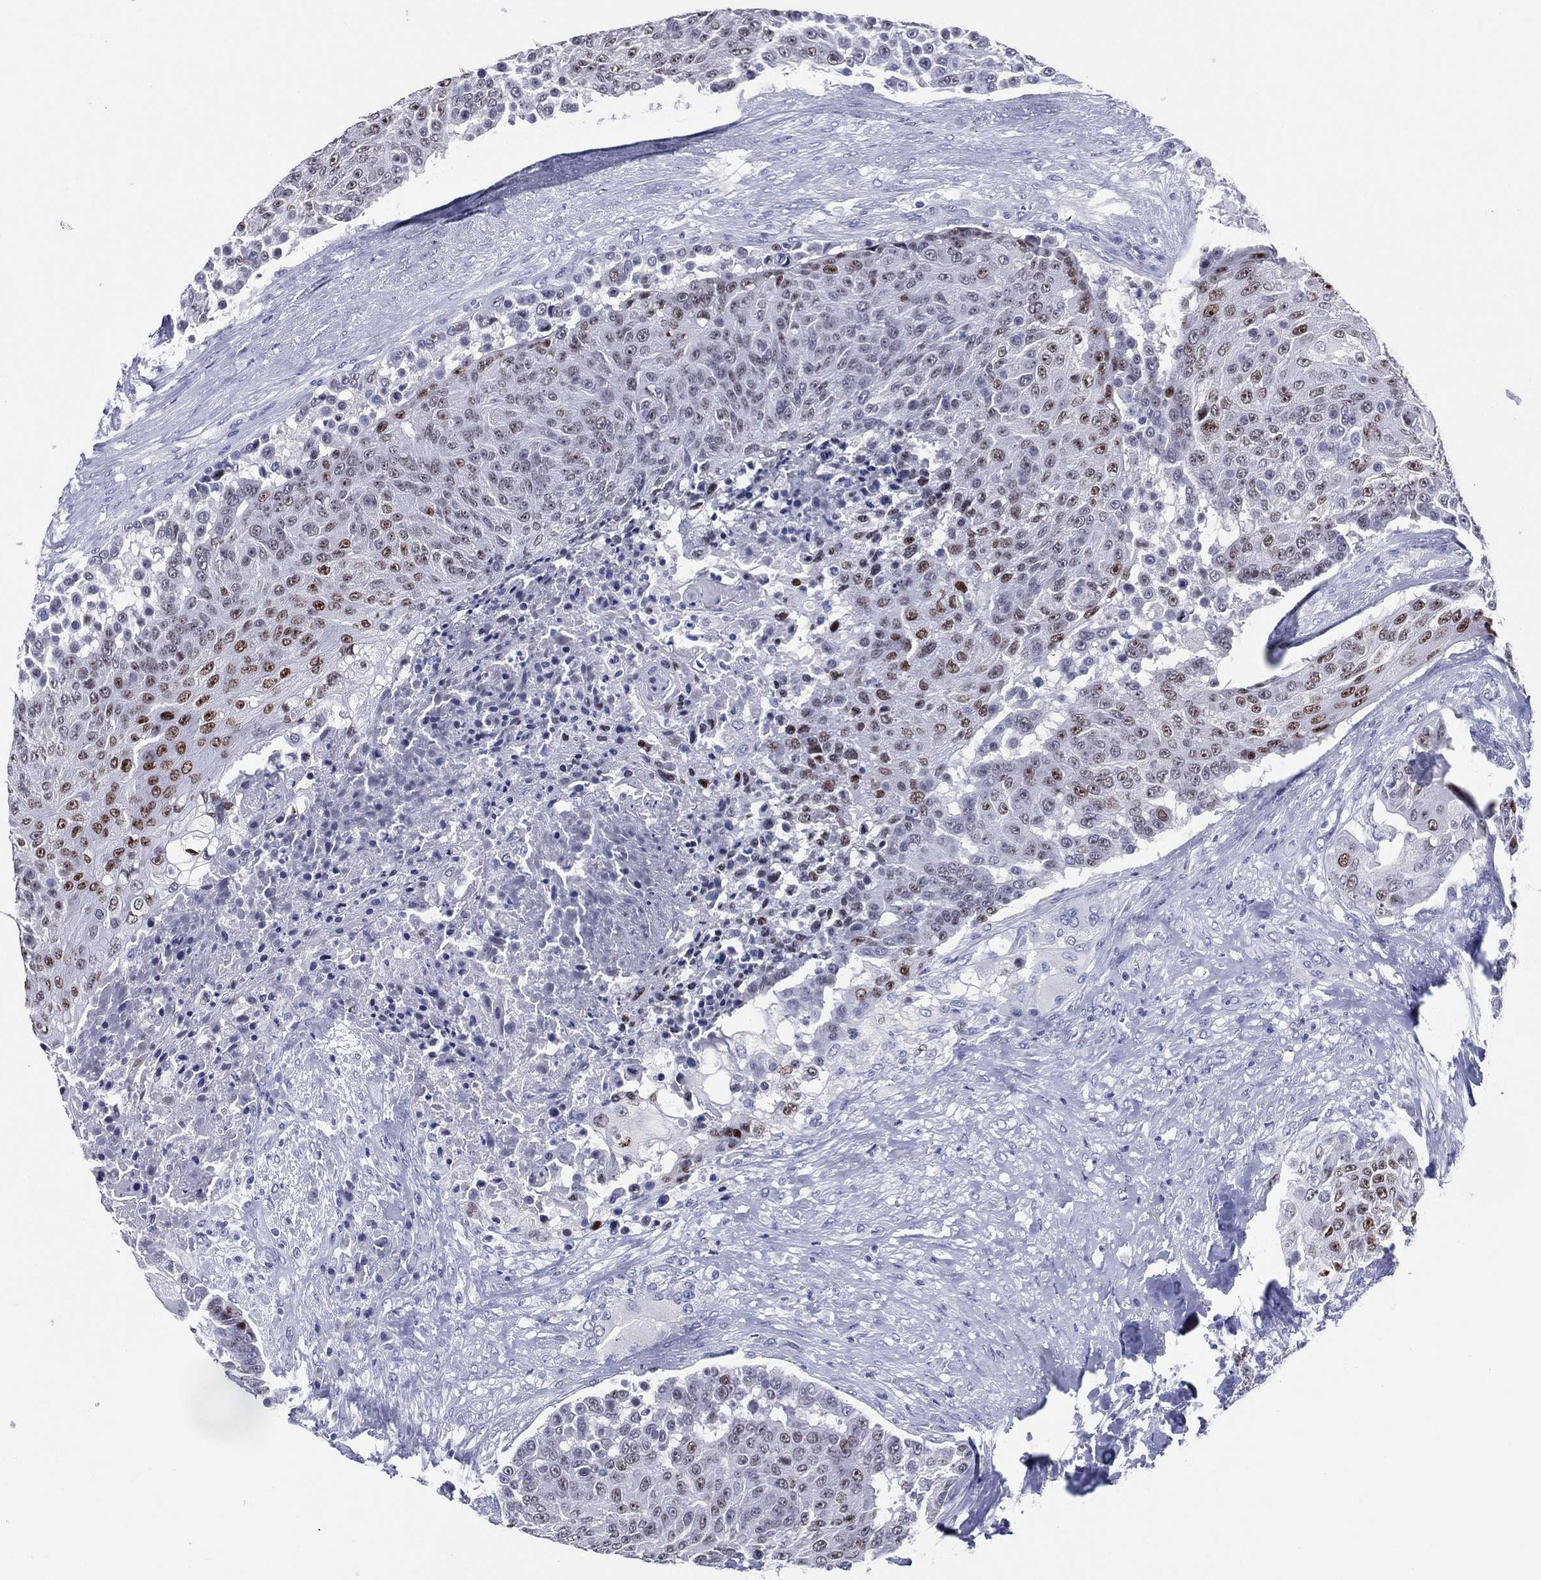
{"staining": {"intensity": "moderate", "quantity": "<25%", "location": "nuclear"}, "tissue": "urothelial cancer", "cell_type": "Tumor cells", "image_type": "cancer", "snomed": [{"axis": "morphology", "description": "Urothelial carcinoma, High grade"}, {"axis": "topography", "description": "Urinary bladder"}], "caption": "IHC (DAB) staining of urothelial cancer demonstrates moderate nuclear protein staining in approximately <25% of tumor cells.", "gene": "TFAP2A", "patient": {"sex": "female", "age": 63}}